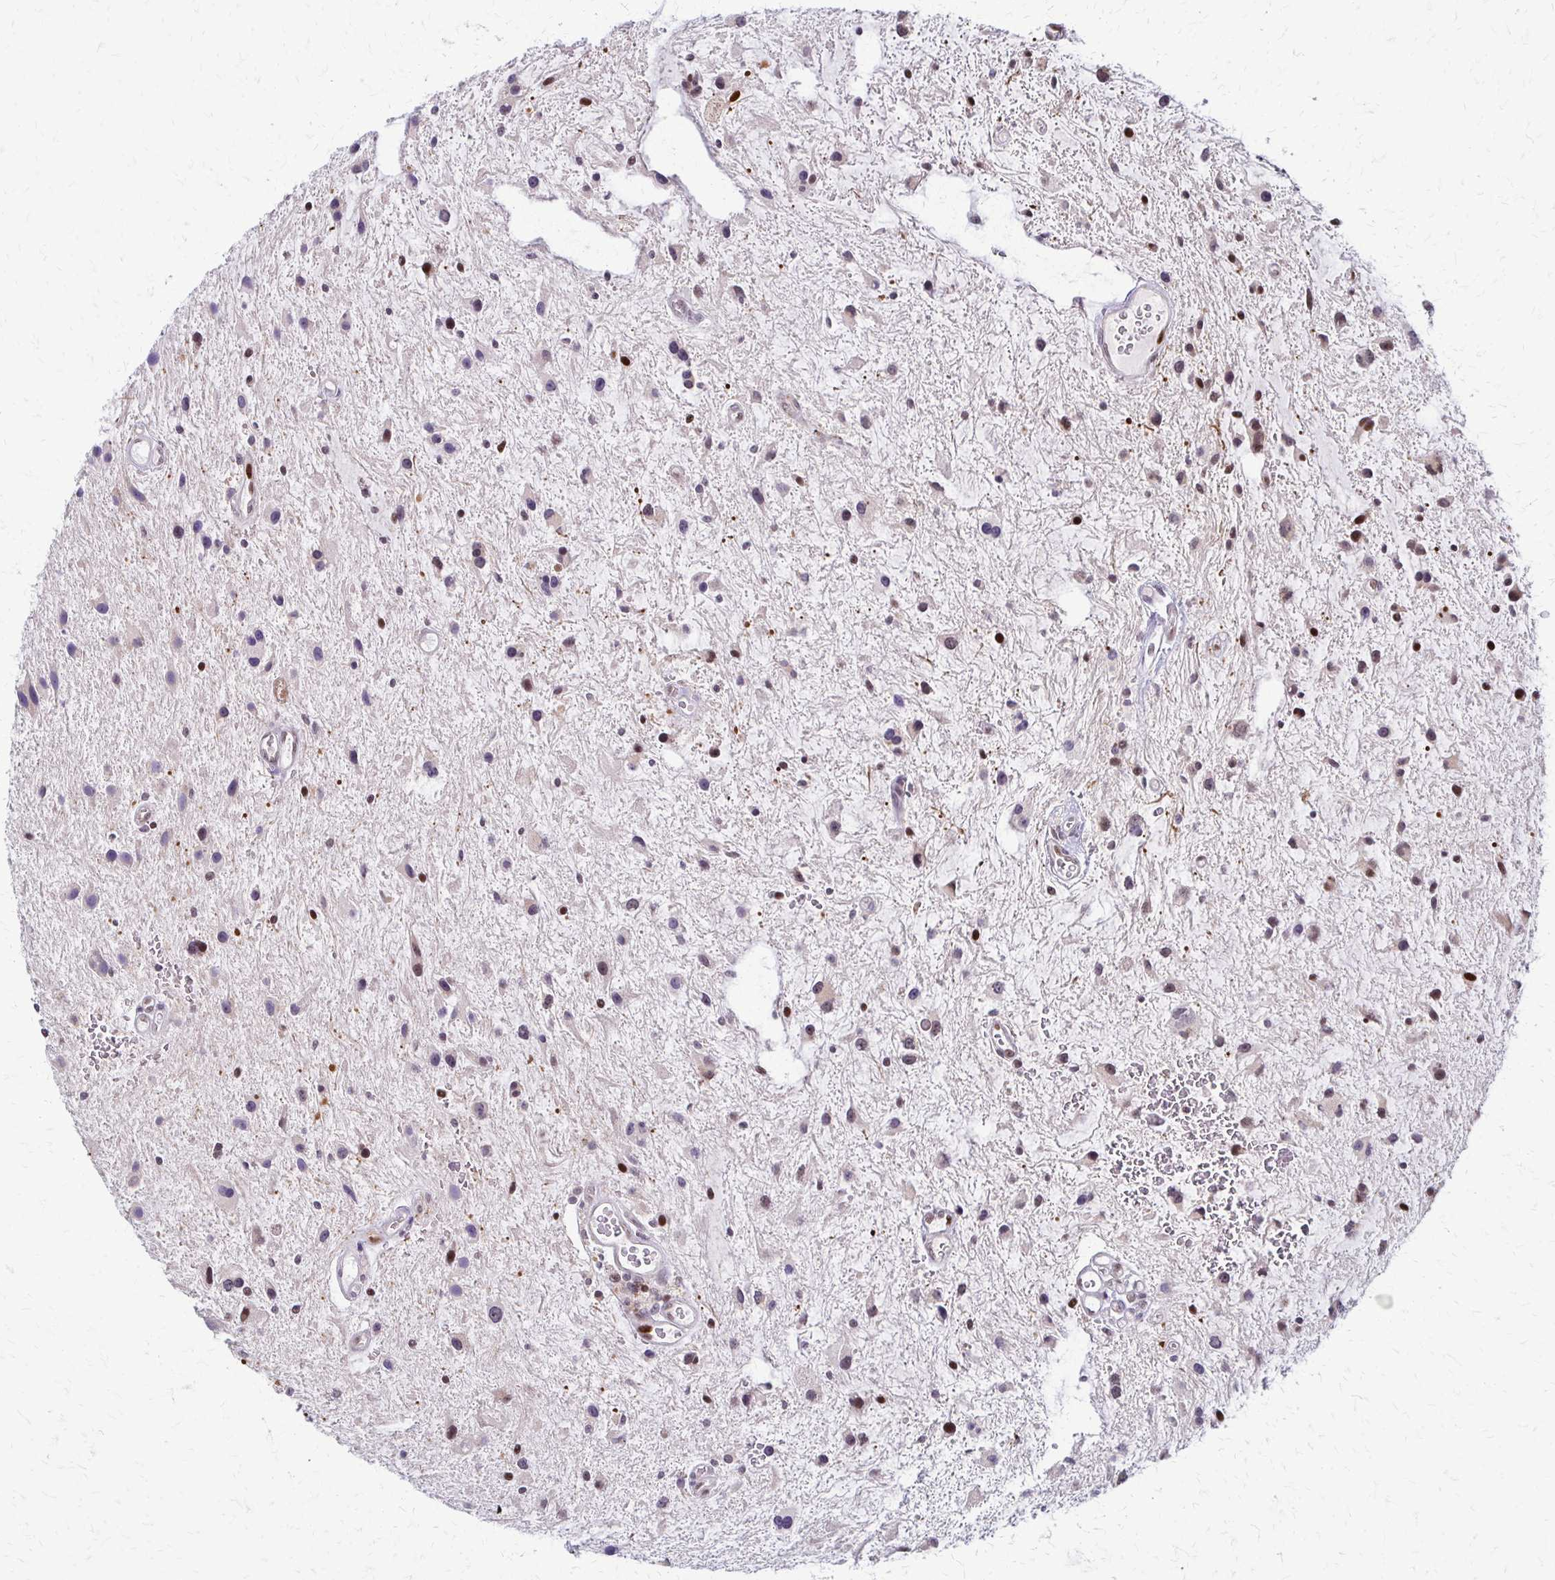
{"staining": {"intensity": "negative", "quantity": "none", "location": "none"}, "tissue": "glioma", "cell_type": "Tumor cells", "image_type": "cancer", "snomed": [{"axis": "morphology", "description": "Glioma, malignant, Low grade"}, {"axis": "topography", "description": "Cerebellum"}], "caption": "Low-grade glioma (malignant) stained for a protein using IHC shows no positivity tumor cells.", "gene": "TRIR", "patient": {"sex": "female", "age": 14}}